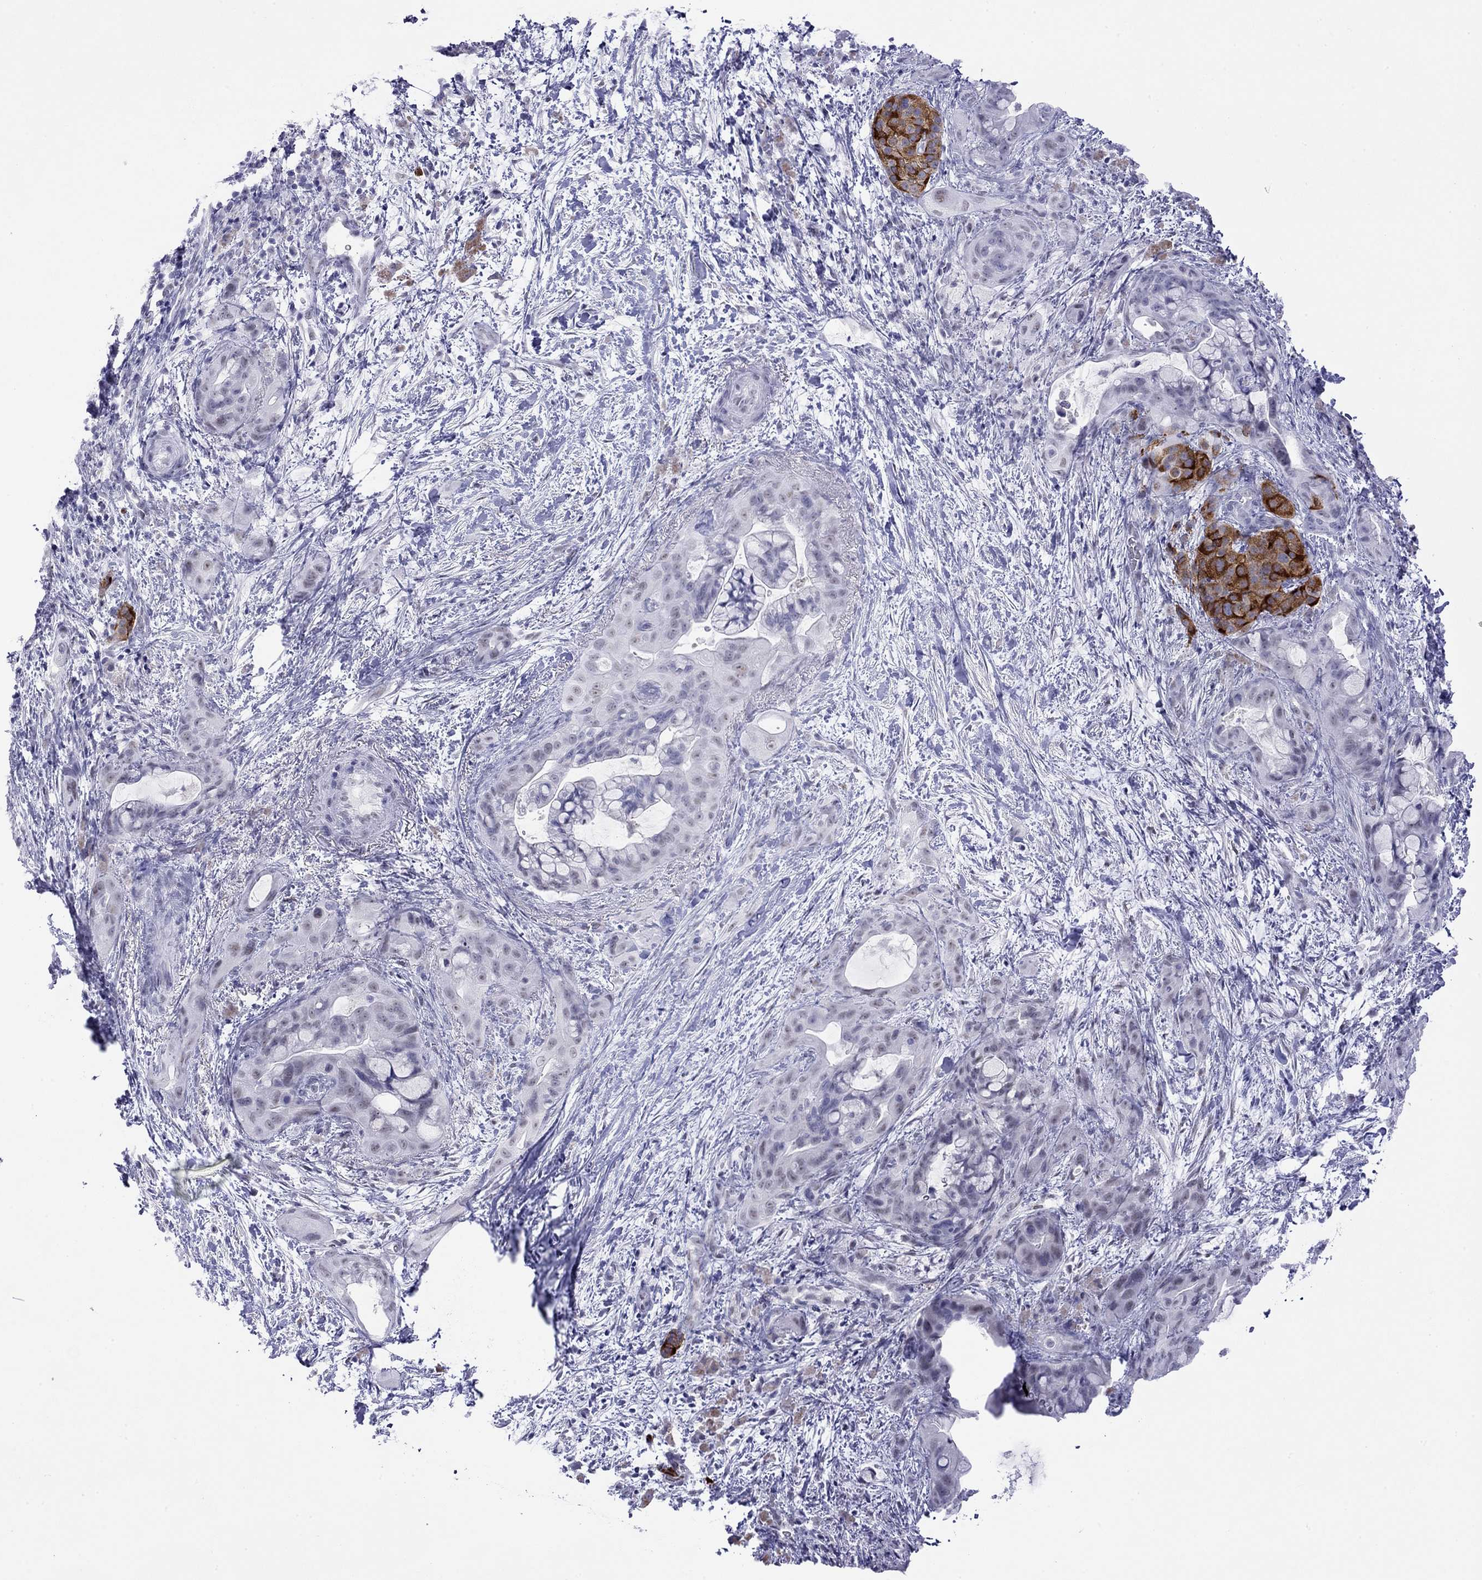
{"staining": {"intensity": "negative", "quantity": "none", "location": "none"}, "tissue": "pancreatic cancer", "cell_type": "Tumor cells", "image_type": "cancer", "snomed": [{"axis": "morphology", "description": "Adenocarcinoma, NOS"}, {"axis": "topography", "description": "Pancreas"}], "caption": "The photomicrograph shows no staining of tumor cells in pancreatic cancer.", "gene": "SLC30A8", "patient": {"sex": "male", "age": 71}}